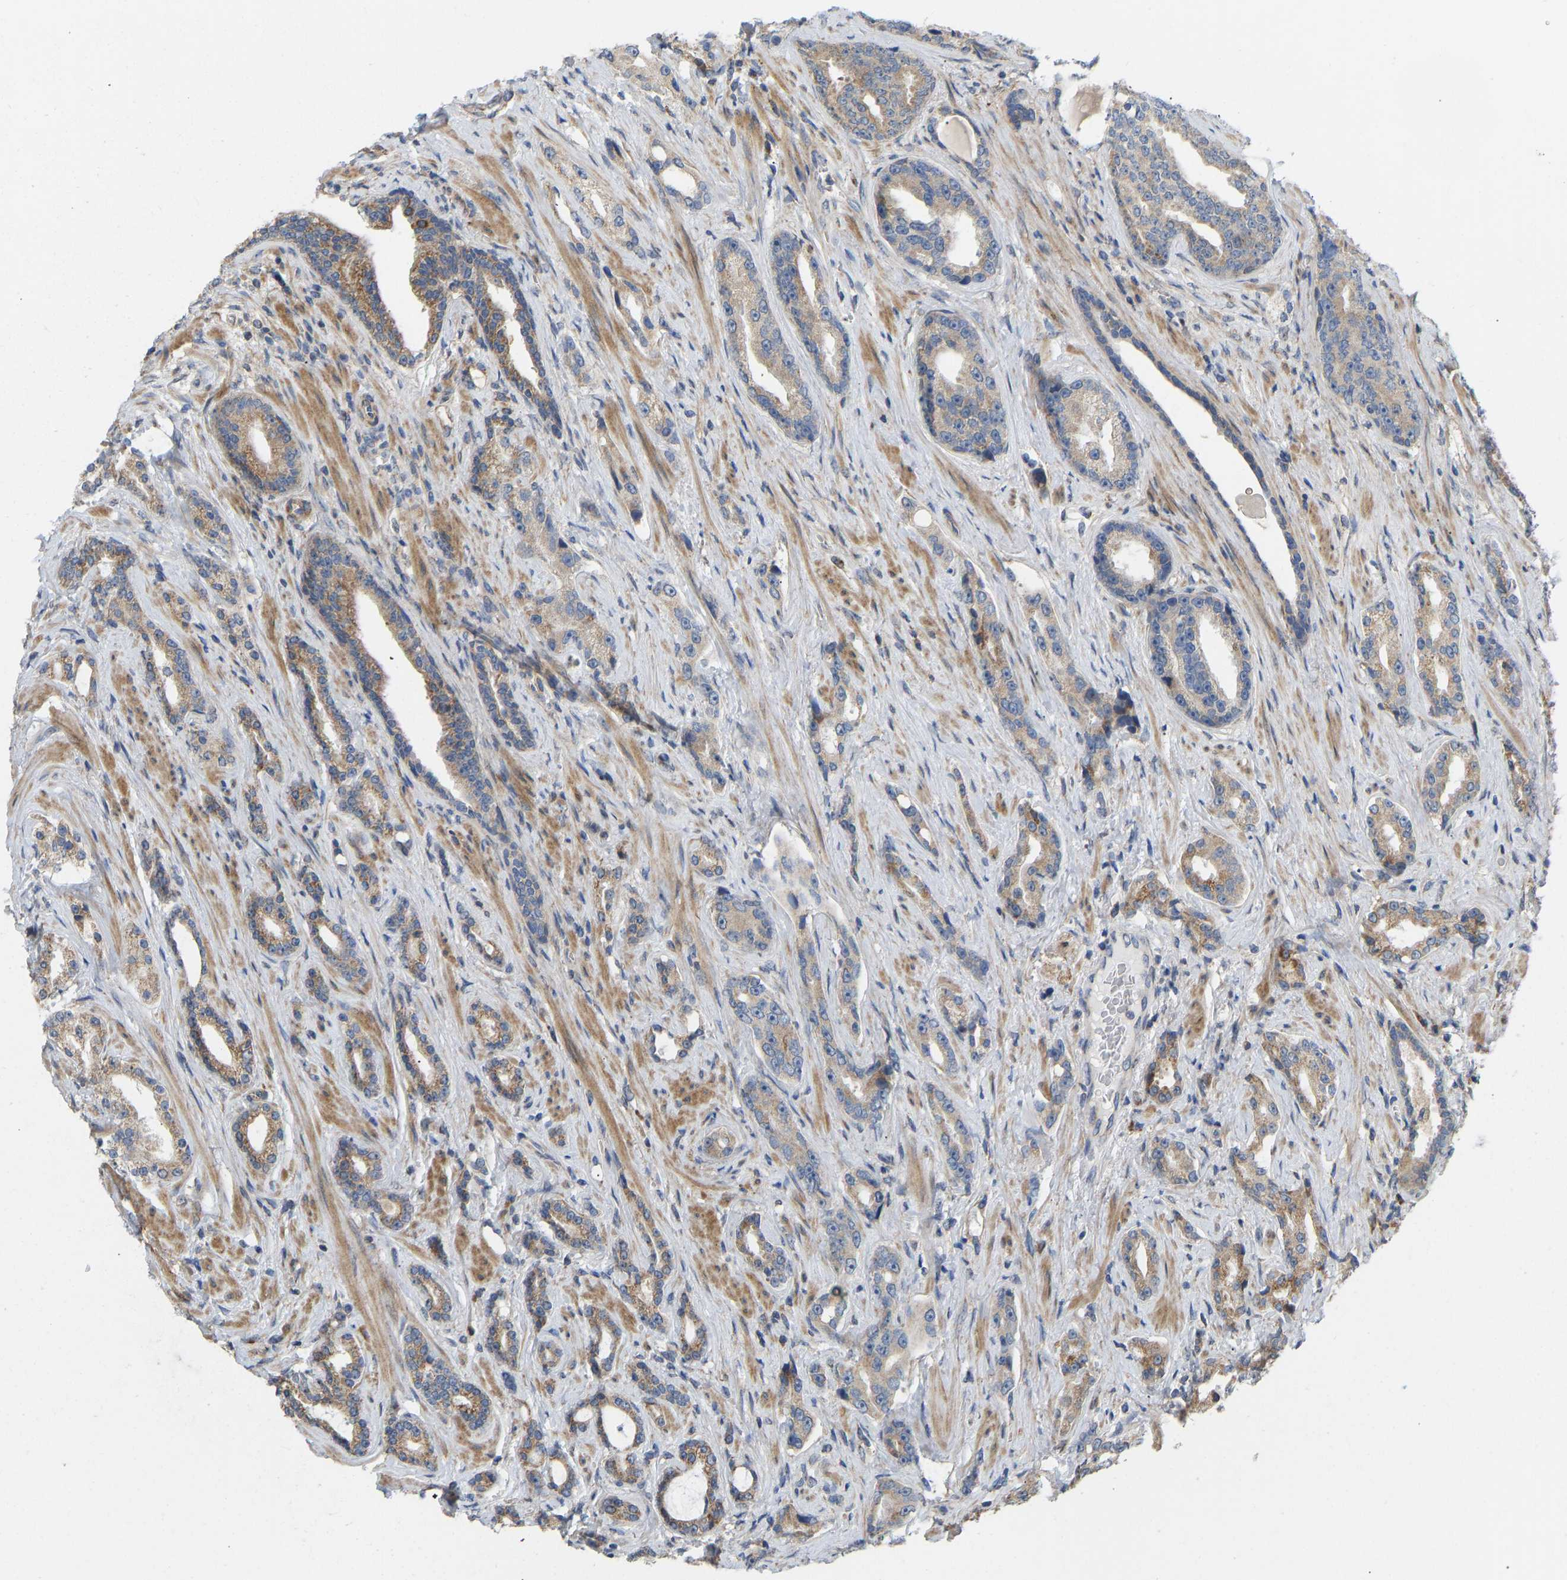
{"staining": {"intensity": "moderate", "quantity": "25%-75%", "location": "cytoplasmic/membranous"}, "tissue": "prostate cancer", "cell_type": "Tumor cells", "image_type": "cancer", "snomed": [{"axis": "morphology", "description": "Adenocarcinoma, High grade"}, {"axis": "topography", "description": "Prostate"}], "caption": "Human prostate cancer stained with a brown dye demonstrates moderate cytoplasmic/membranous positive positivity in approximately 25%-75% of tumor cells.", "gene": "HACD2", "patient": {"sex": "male", "age": 71}}